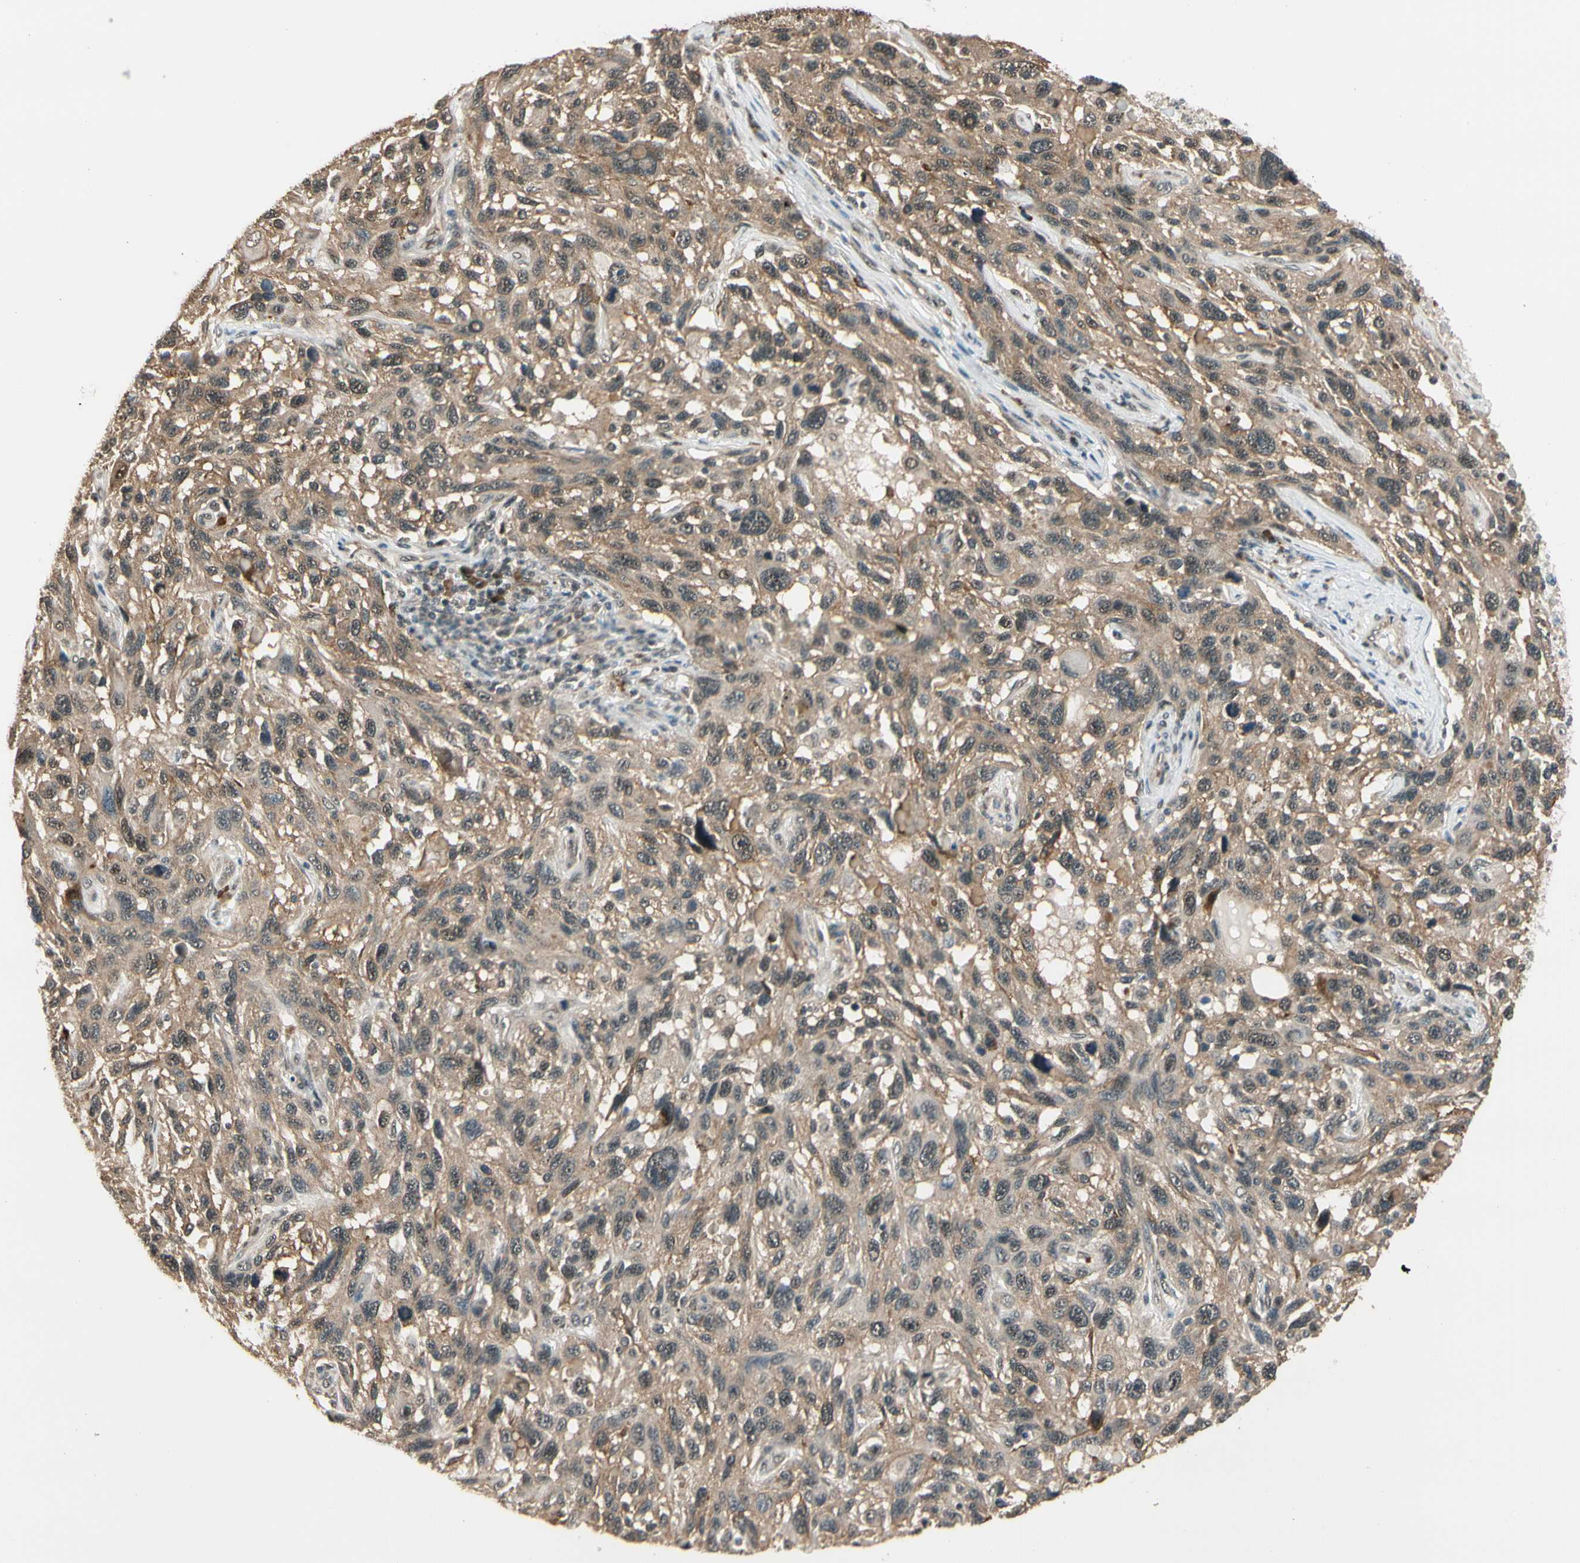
{"staining": {"intensity": "moderate", "quantity": ">75%", "location": "cytoplasmic/membranous"}, "tissue": "melanoma", "cell_type": "Tumor cells", "image_type": "cancer", "snomed": [{"axis": "morphology", "description": "Malignant melanoma, NOS"}, {"axis": "topography", "description": "Skin"}], "caption": "This histopathology image shows IHC staining of human melanoma, with medium moderate cytoplasmic/membranous staining in about >75% of tumor cells.", "gene": "MCPH1", "patient": {"sex": "male", "age": 53}}